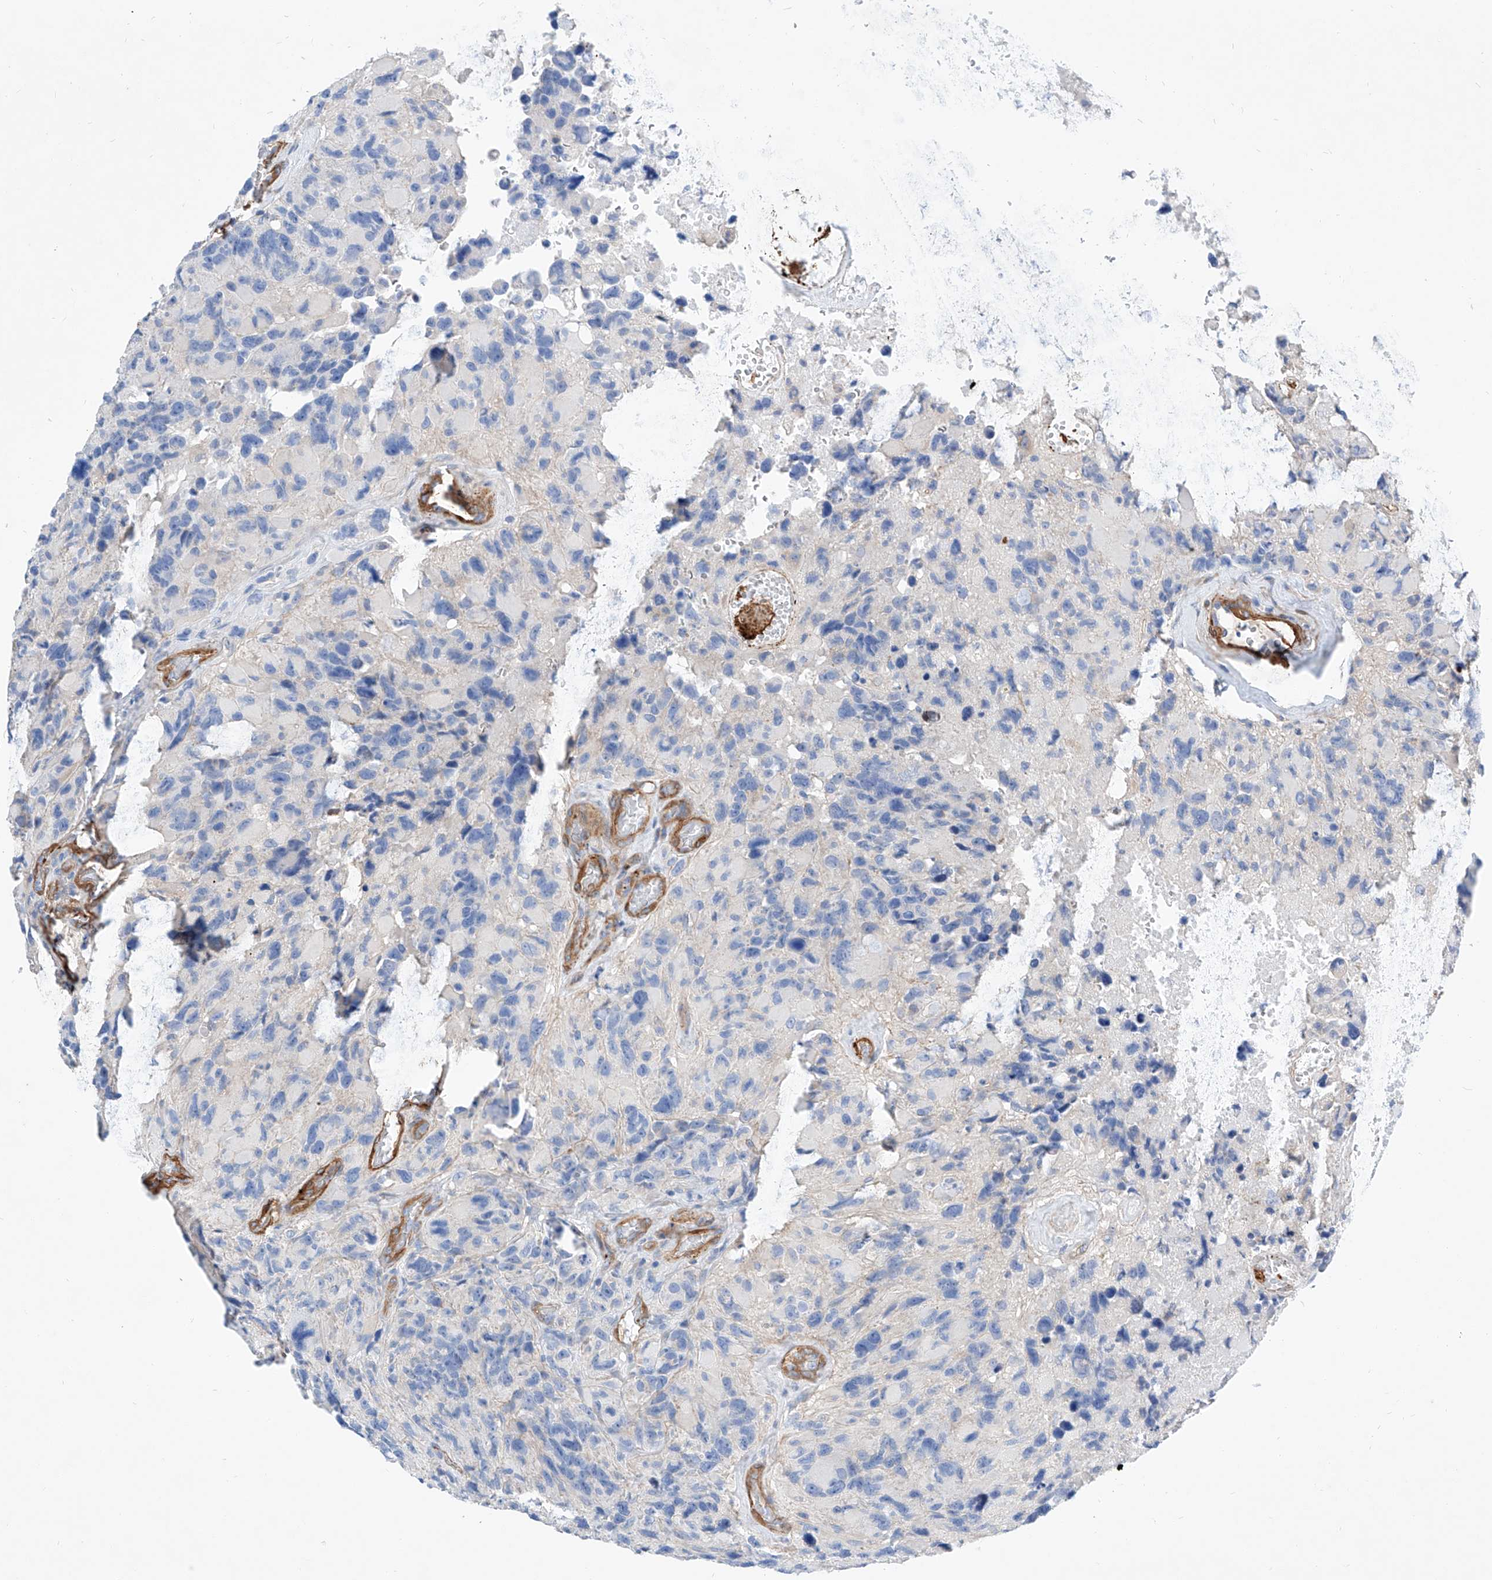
{"staining": {"intensity": "negative", "quantity": "none", "location": "none"}, "tissue": "glioma", "cell_type": "Tumor cells", "image_type": "cancer", "snomed": [{"axis": "morphology", "description": "Glioma, malignant, High grade"}, {"axis": "topography", "description": "Brain"}], "caption": "A micrograph of human glioma is negative for staining in tumor cells.", "gene": "TAS2R60", "patient": {"sex": "male", "age": 69}}